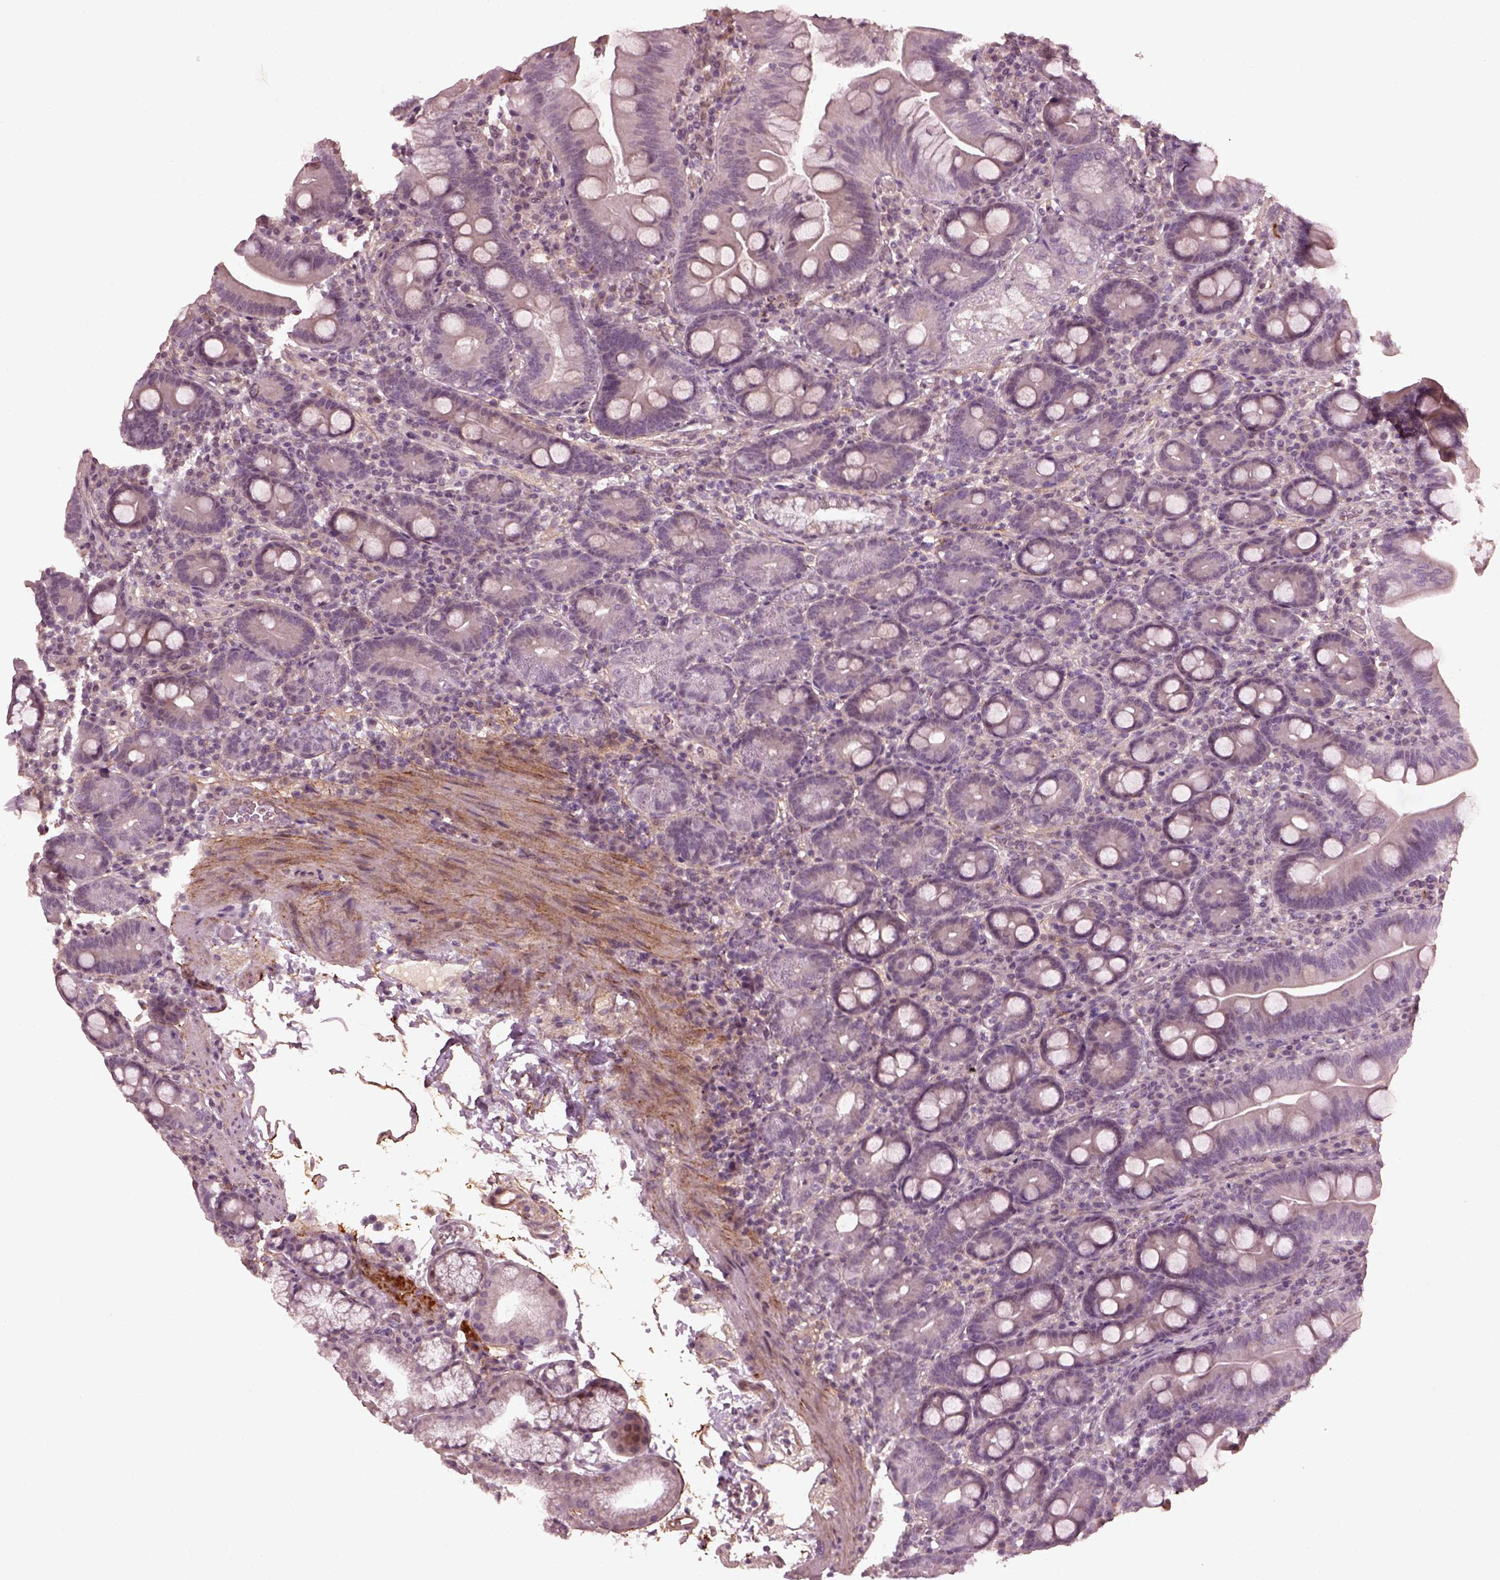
{"staining": {"intensity": "negative", "quantity": "none", "location": "none"}, "tissue": "duodenum", "cell_type": "Glandular cells", "image_type": "normal", "snomed": [{"axis": "morphology", "description": "Normal tissue, NOS"}, {"axis": "topography", "description": "Duodenum"}], "caption": "This is a micrograph of immunohistochemistry staining of benign duodenum, which shows no expression in glandular cells. Nuclei are stained in blue.", "gene": "EFEMP1", "patient": {"sex": "male", "age": 59}}